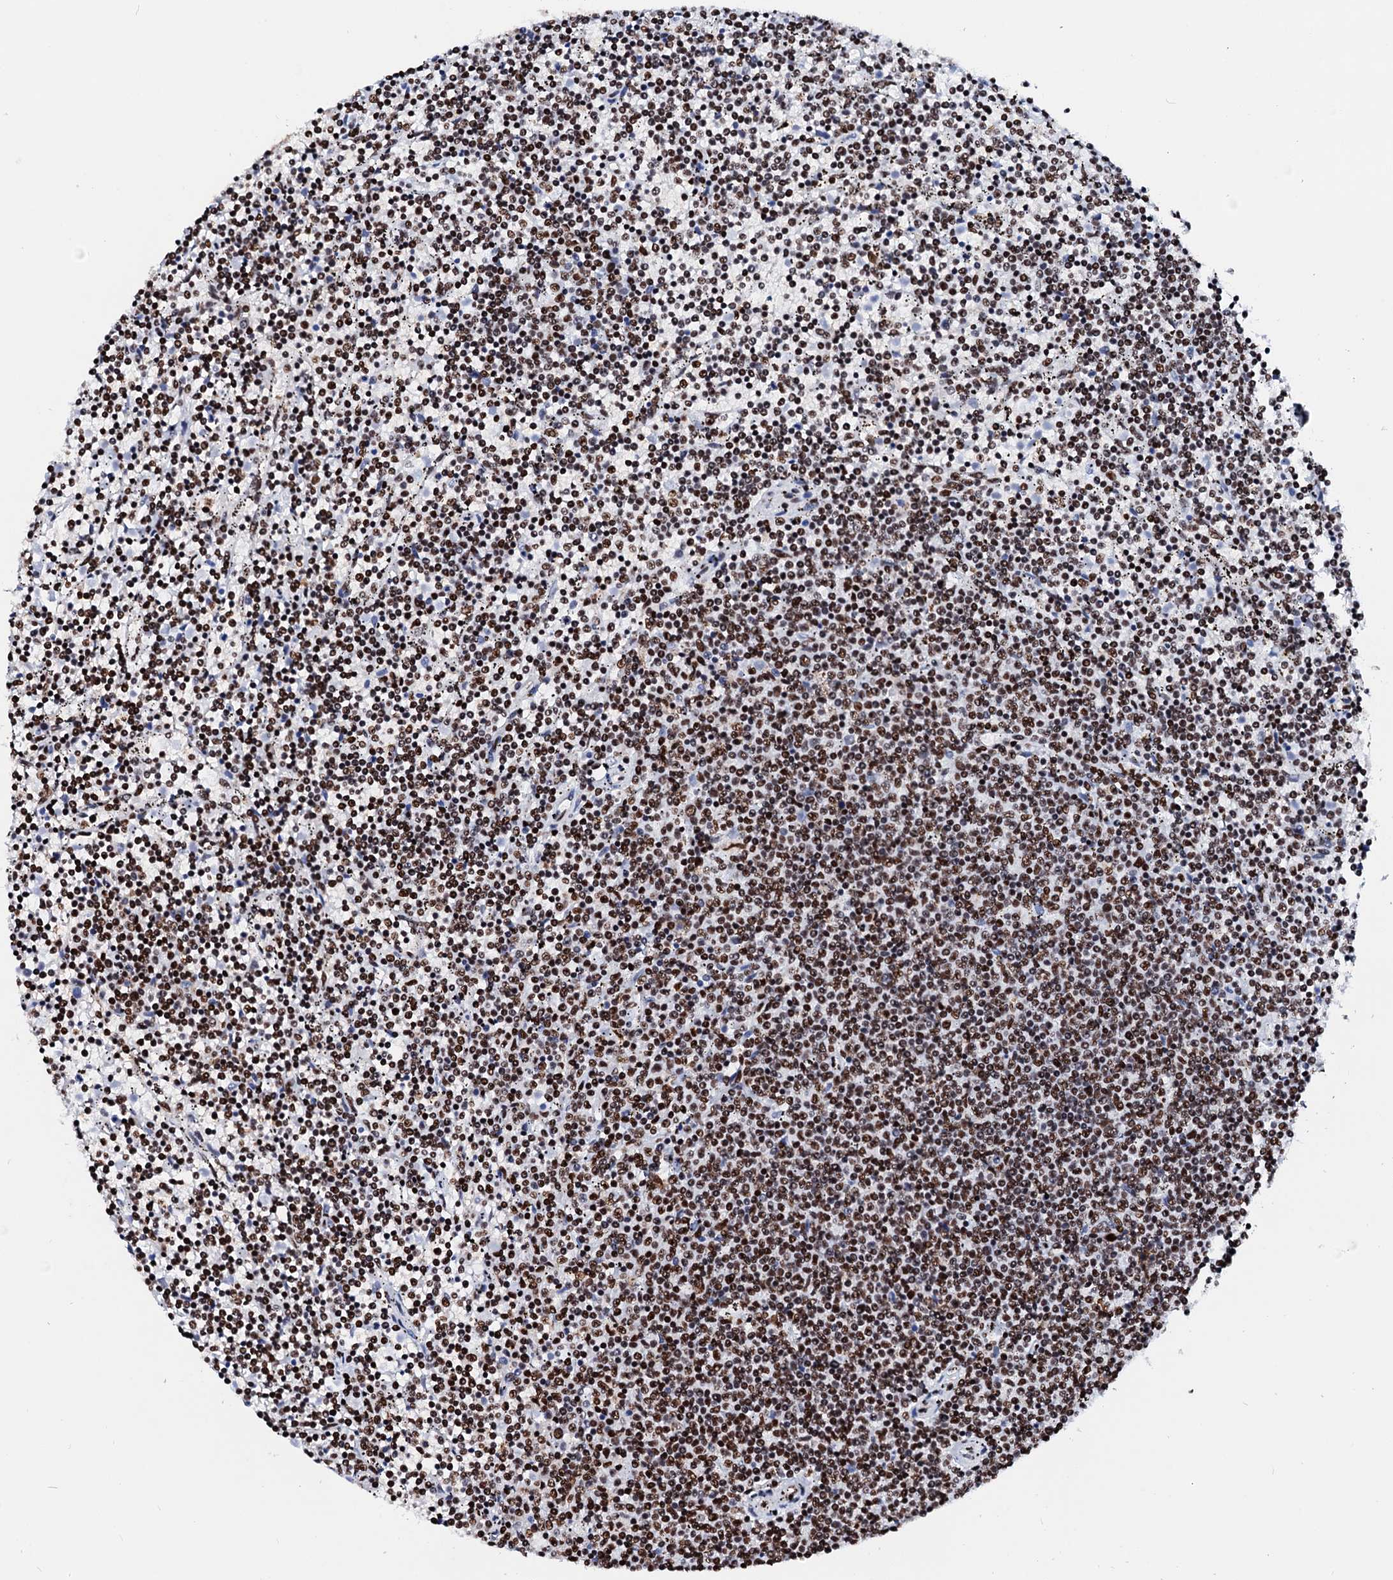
{"staining": {"intensity": "strong", "quantity": ">75%", "location": "nuclear"}, "tissue": "lymphoma", "cell_type": "Tumor cells", "image_type": "cancer", "snomed": [{"axis": "morphology", "description": "Malignant lymphoma, non-Hodgkin's type, Low grade"}, {"axis": "topography", "description": "Spleen"}], "caption": "Protein staining of lymphoma tissue exhibits strong nuclear staining in about >75% of tumor cells.", "gene": "RALY", "patient": {"sex": "female", "age": 50}}